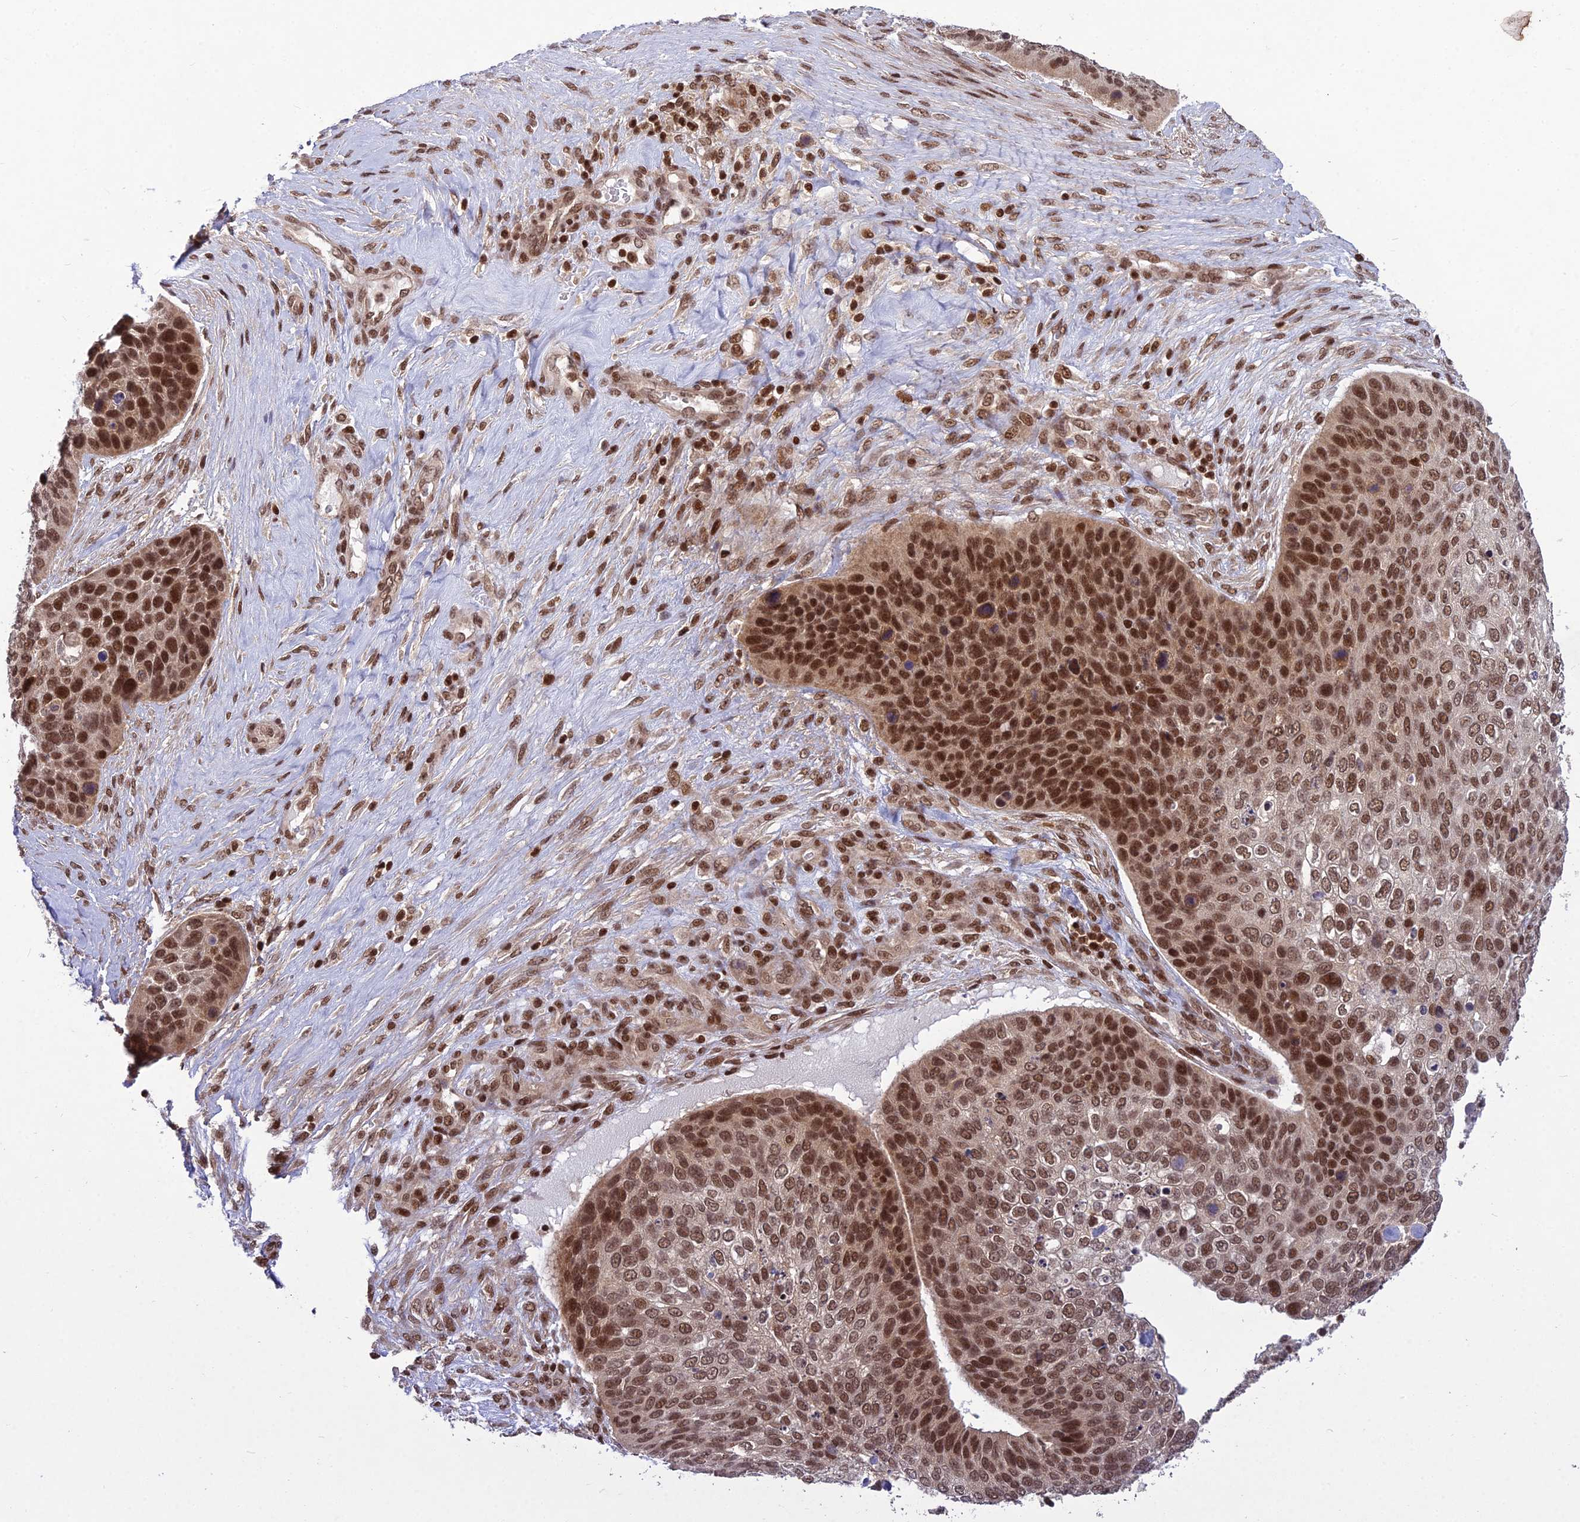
{"staining": {"intensity": "strong", "quantity": ">75%", "location": "nuclear"}, "tissue": "skin cancer", "cell_type": "Tumor cells", "image_type": "cancer", "snomed": [{"axis": "morphology", "description": "Basal cell carcinoma"}, {"axis": "topography", "description": "Skin"}], "caption": "Skin basal cell carcinoma stained for a protein (brown) shows strong nuclear positive expression in about >75% of tumor cells.", "gene": "GMEB1", "patient": {"sex": "female", "age": 74}}